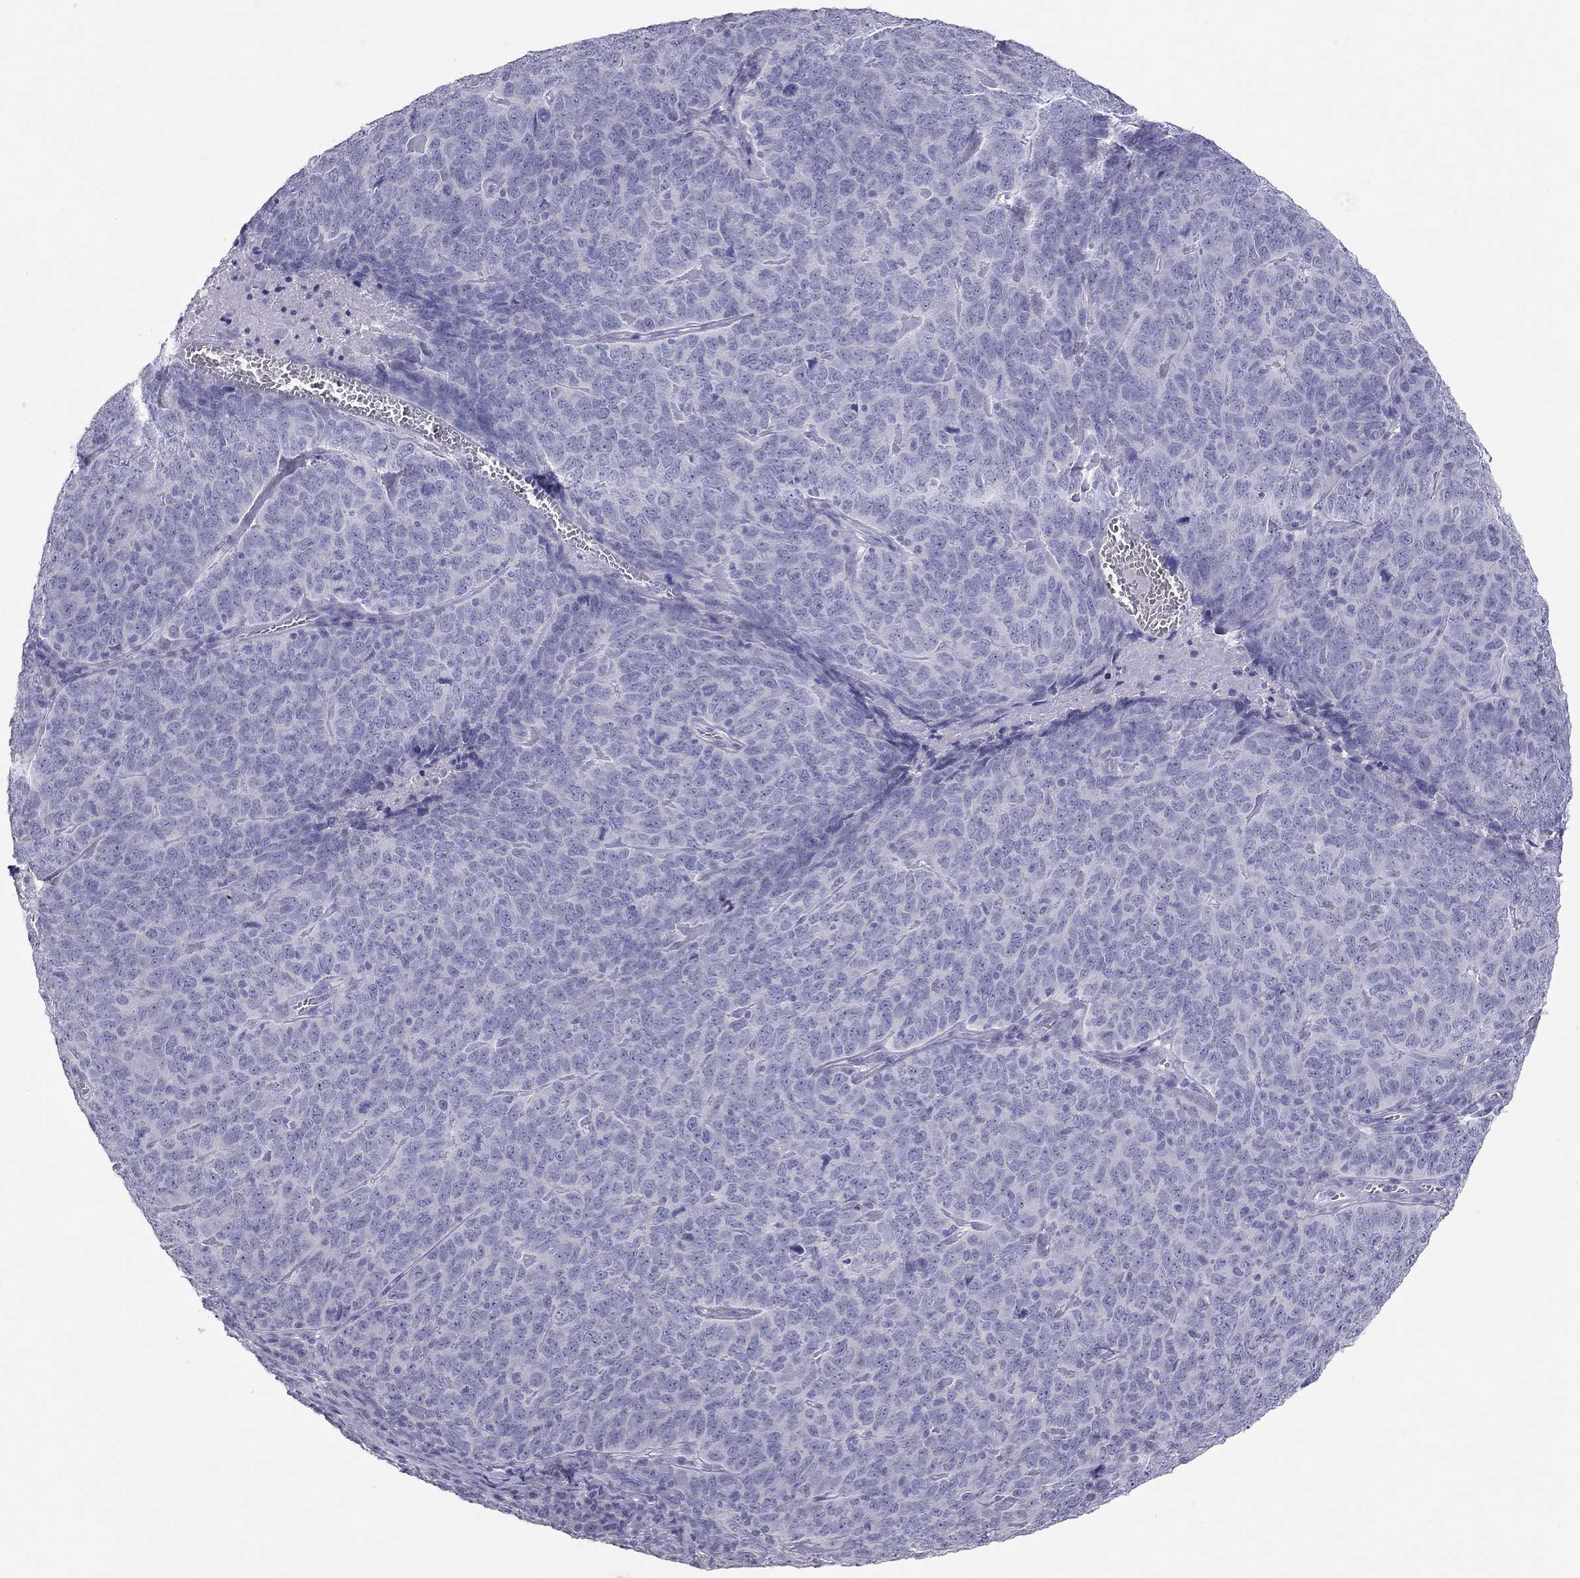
{"staining": {"intensity": "negative", "quantity": "none", "location": "none"}, "tissue": "skin cancer", "cell_type": "Tumor cells", "image_type": "cancer", "snomed": [{"axis": "morphology", "description": "Squamous cell carcinoma, NOS"}, {"axis": "topography", "description": "Skin"}, {"axis": "topography", "description": "Anal"}], "caption": "Photomicrograph shows no protein expression in tumor cells of squamous cell carcinoma (skin) tissue. (Immunohistochemistry, brightfield microscopy, high magnification).", "gene": "IL17REL", "patient": {"sex": "female", "age": 51}}